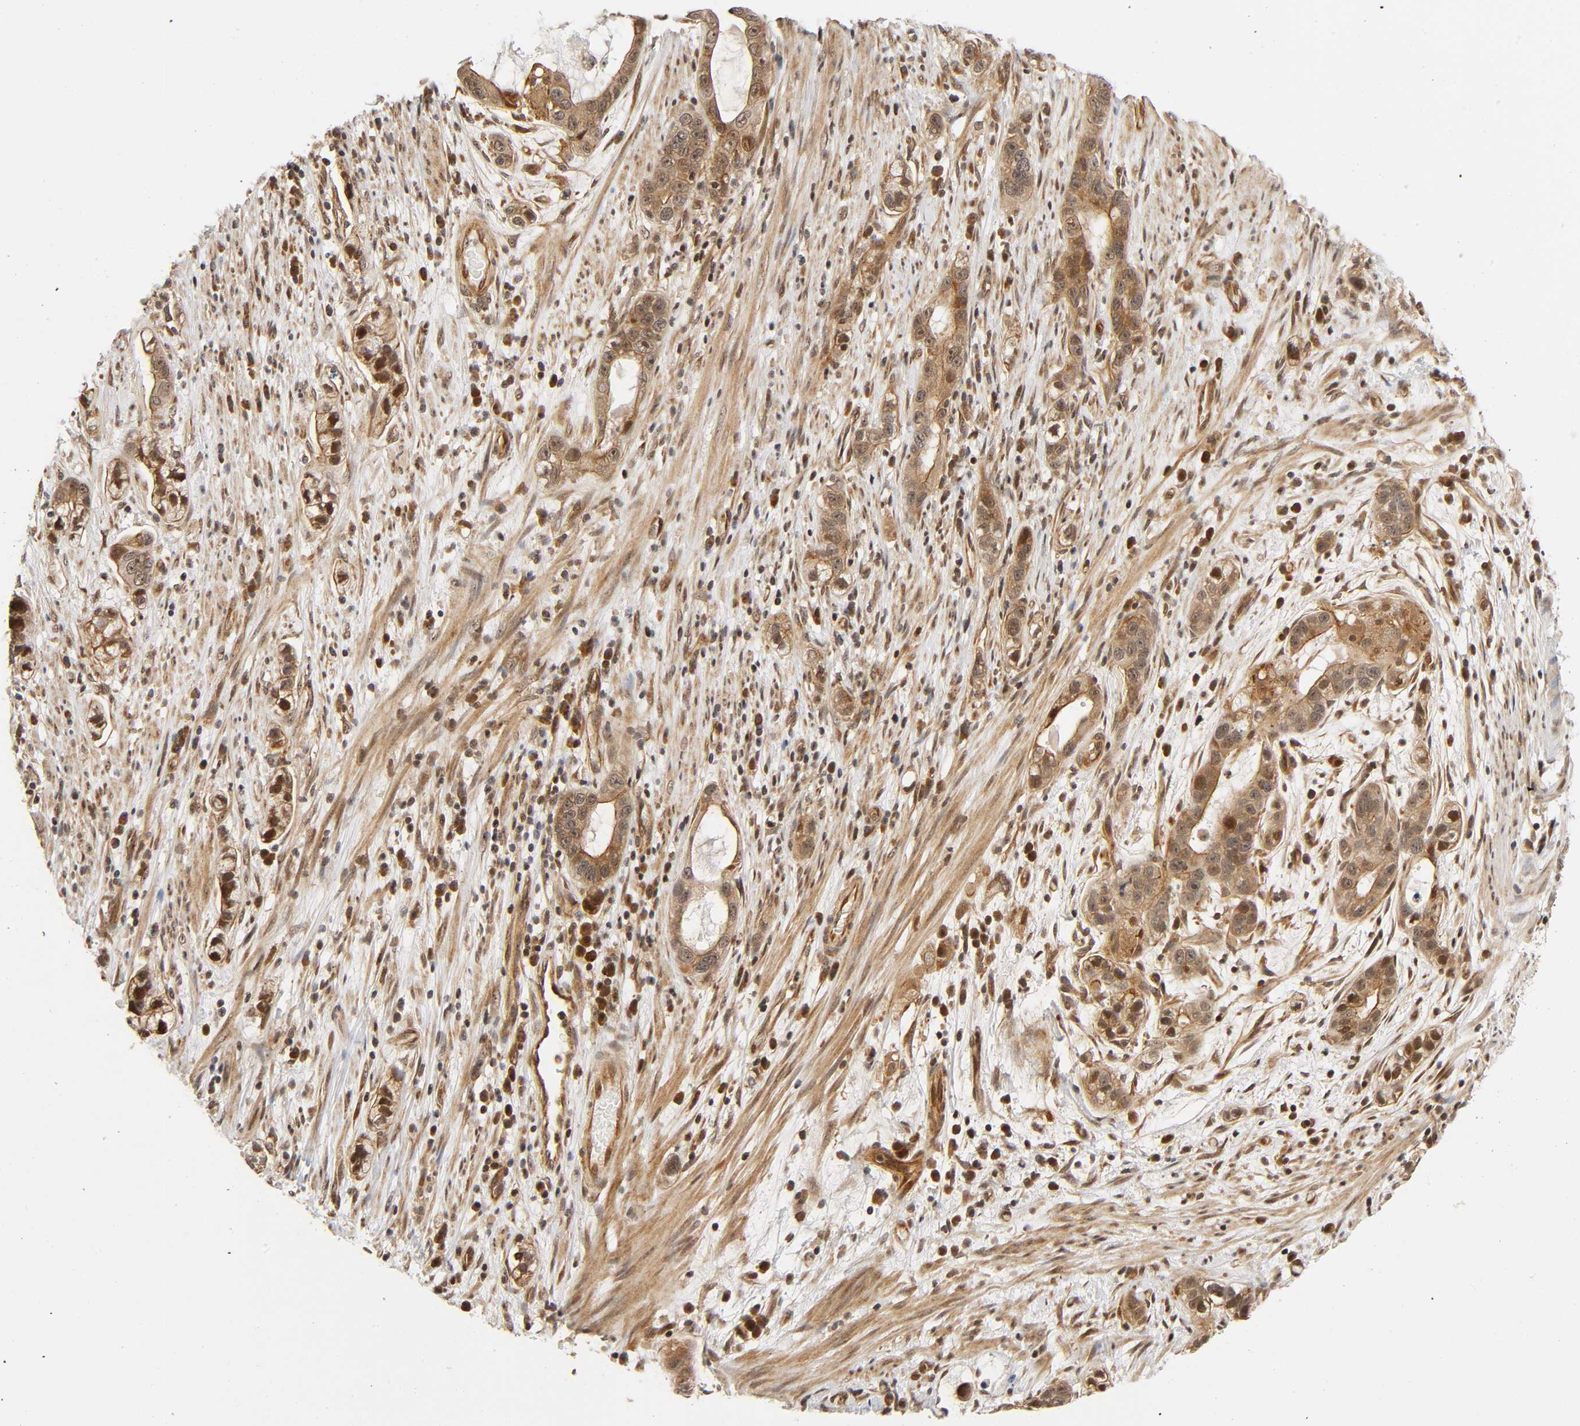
{"staining": {"intensity": "moderate", "quantity": ">75%", "location": "cytoplasmic/membranous,nuclear"}, "tissue": "stomach cancer", "cell_type": "Tumor cells", "image_type": "cancer", "snomed": [{"axis": "morphology", "description": "Adenocarcinoma, NOS"}, {"axis": "topography", "description": "Stomach, lower"}], "caption": "There is medium levels of moderate cytoplasmic/membranous and nuclear positivity in tumor cells of stomach cancer (adenocarcinoma), as demonstrated by immunohistochemical staining (brown color).", "gene": "IQCJ-SCHIP1", "patient": {"sex": "female", "age": 93}}